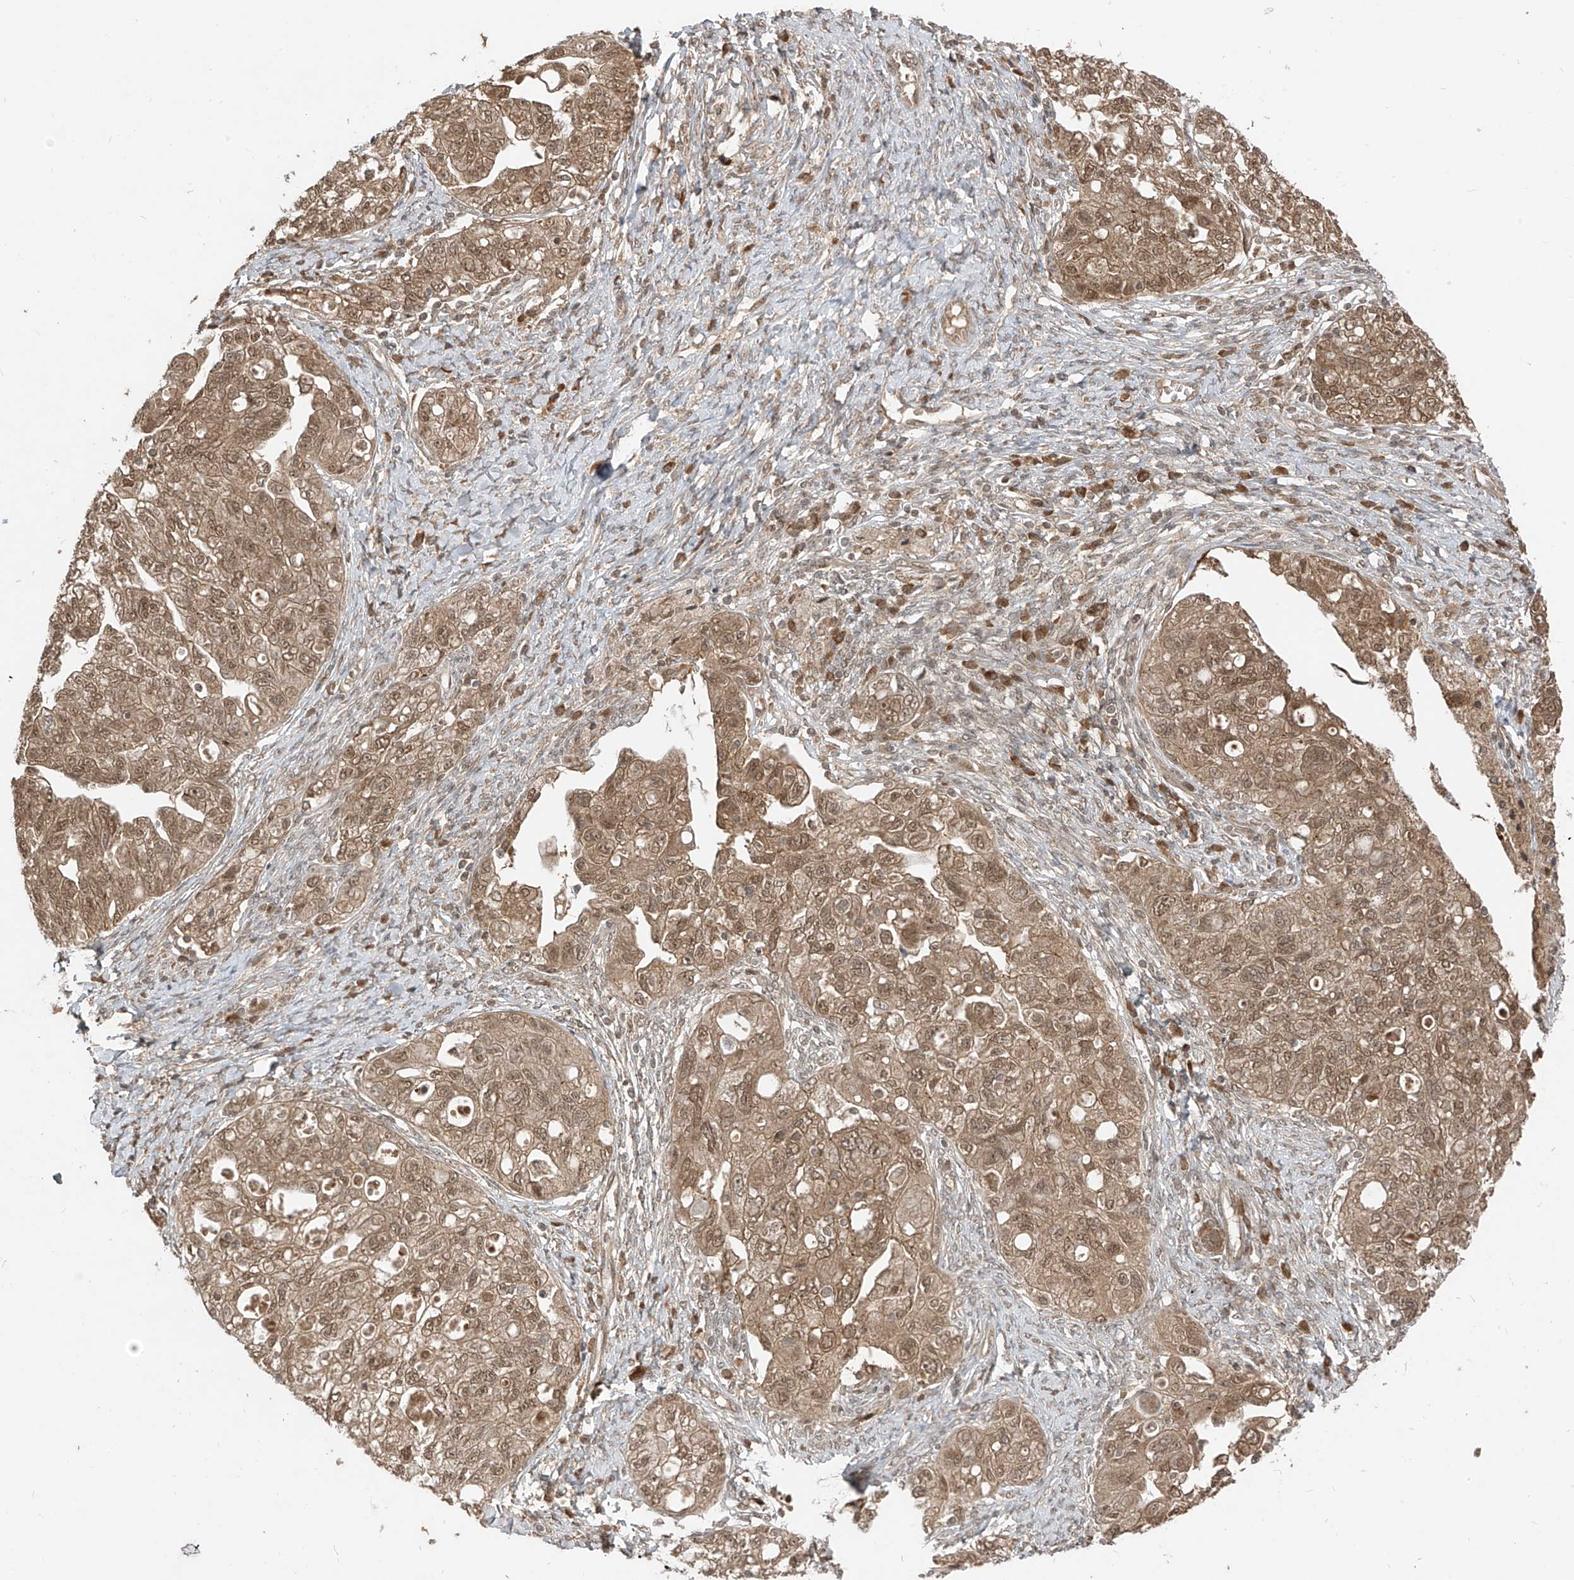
{"staining": {"intensity": "moderate", "quantity": ">75%", "location": "cytoplasmic/membranous,nuclear"}, "tissue": "ovarian cancer", "cell_type": "Tumor cells", "image_type": "cancer", "snomed": [{"axis": "morphology", "description": "Carcinoma, NOS"}, {"axis": "morphology", "description": "Cystadenocarcinoma, serous, NOS"}, {"axis": "topography", "description": "Ovary"}], "caption": "Immunohistochemistry (IHC) of human ovarian cancer shows medium levels of moderate cytoplasmic/membranous and nuclear expression in approximately >75% of tumor cells. (Brightfield microscopy of DAB IHC at high magnification).", "gene": "LCOR", "patient": {"sex": "female", "age": 69}}